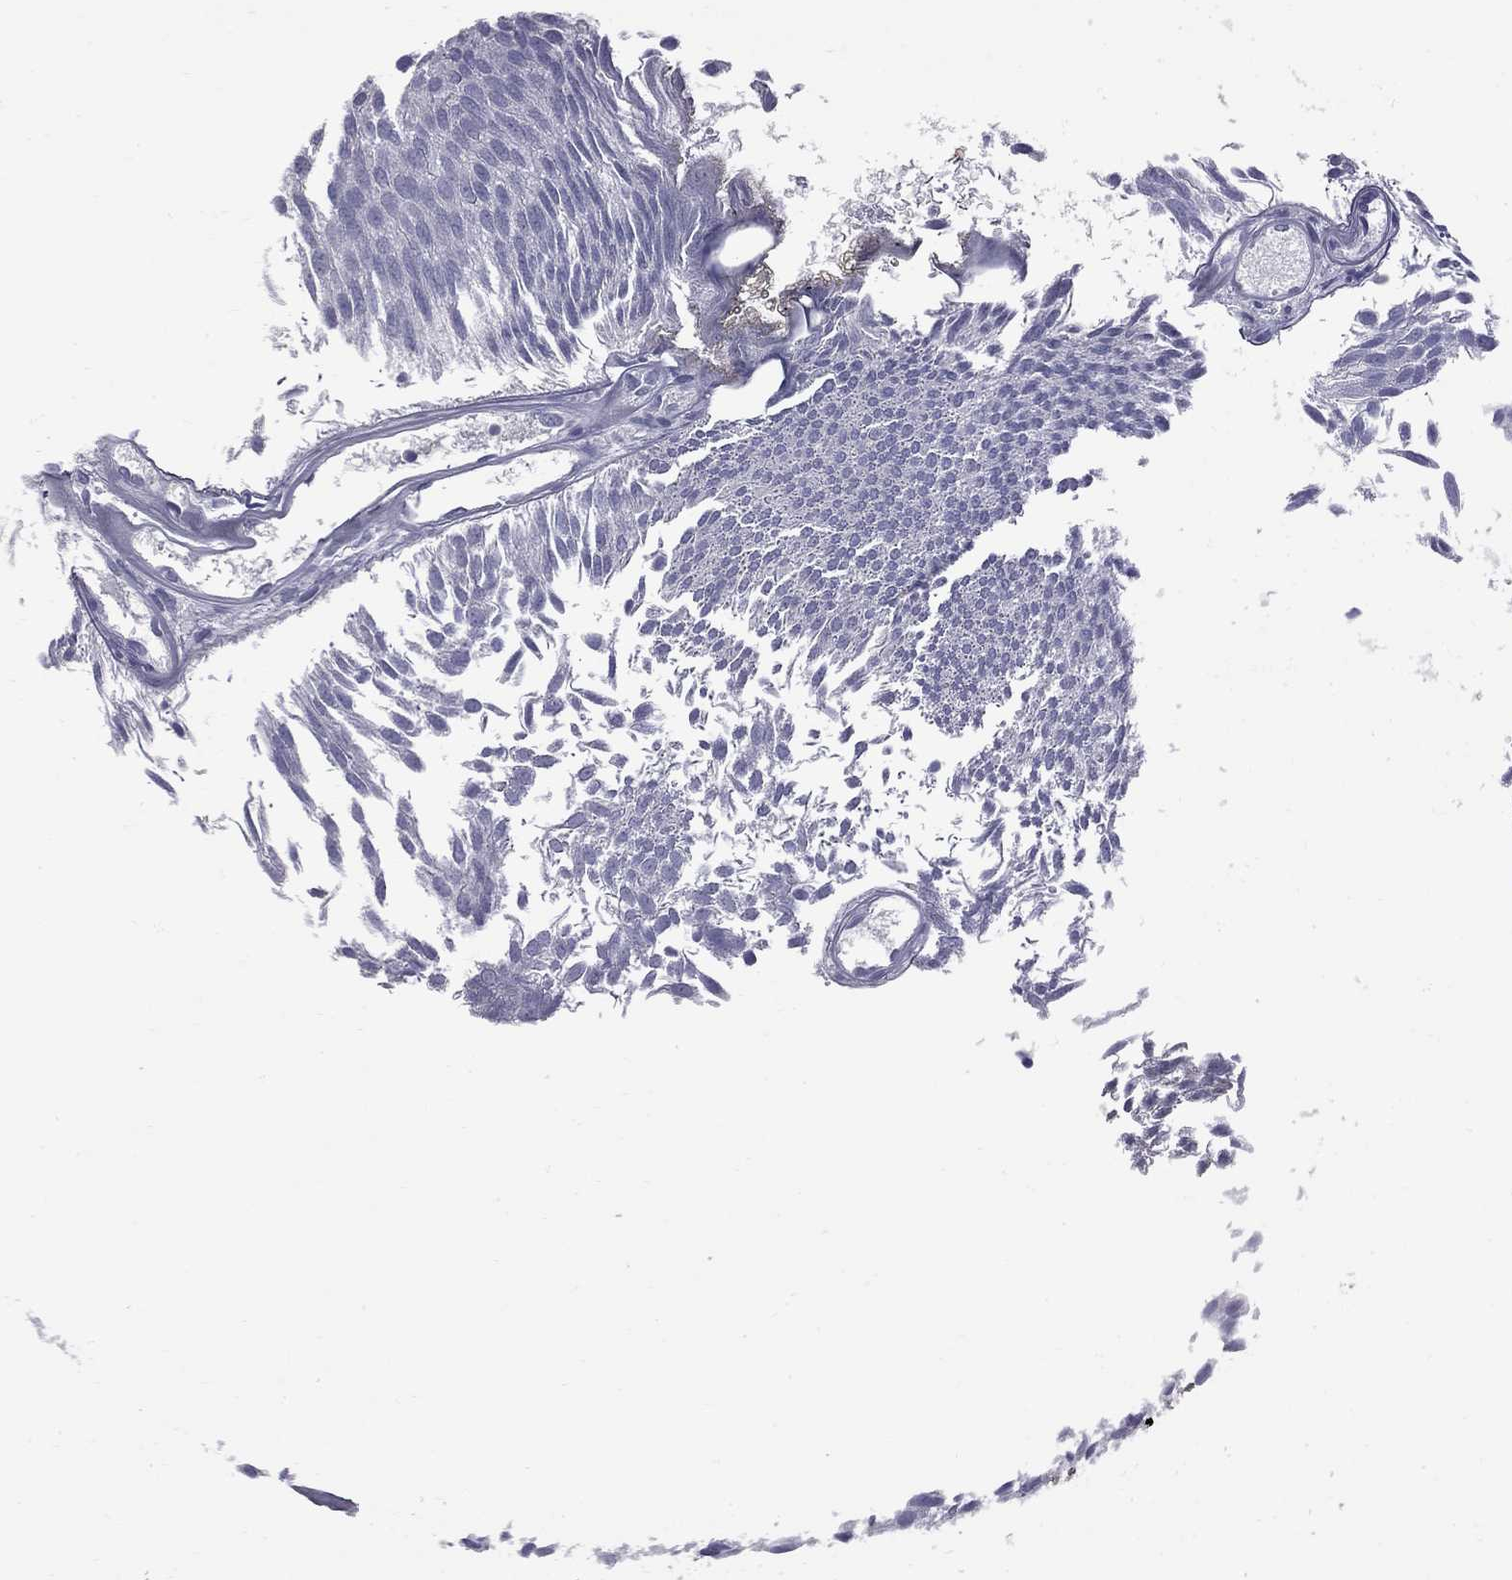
{"staining": {"intensity": "negative", "quantity": "none", "location": "none"}, "tissue": "urothelial cancer", "cell_type": "Tumor cells", "image_type": "cancer", "snomed": [{"axis": "morphology", "description": "Urothelial carcinoma, Low grade"}, {"axis": "topography", "description": "Urinary bladder"}], "caption": "There is no significant positivity in tumor cells of urothelial cancer. Brightfield microscopy of immunohistochemistry stained with DAB (3,3'-diaminobenzidine) (brown) and hematoxylin (blue), captured at high magnification.", "gene": "RFWD3", "patient": {"sex": "male", "age": 63}}